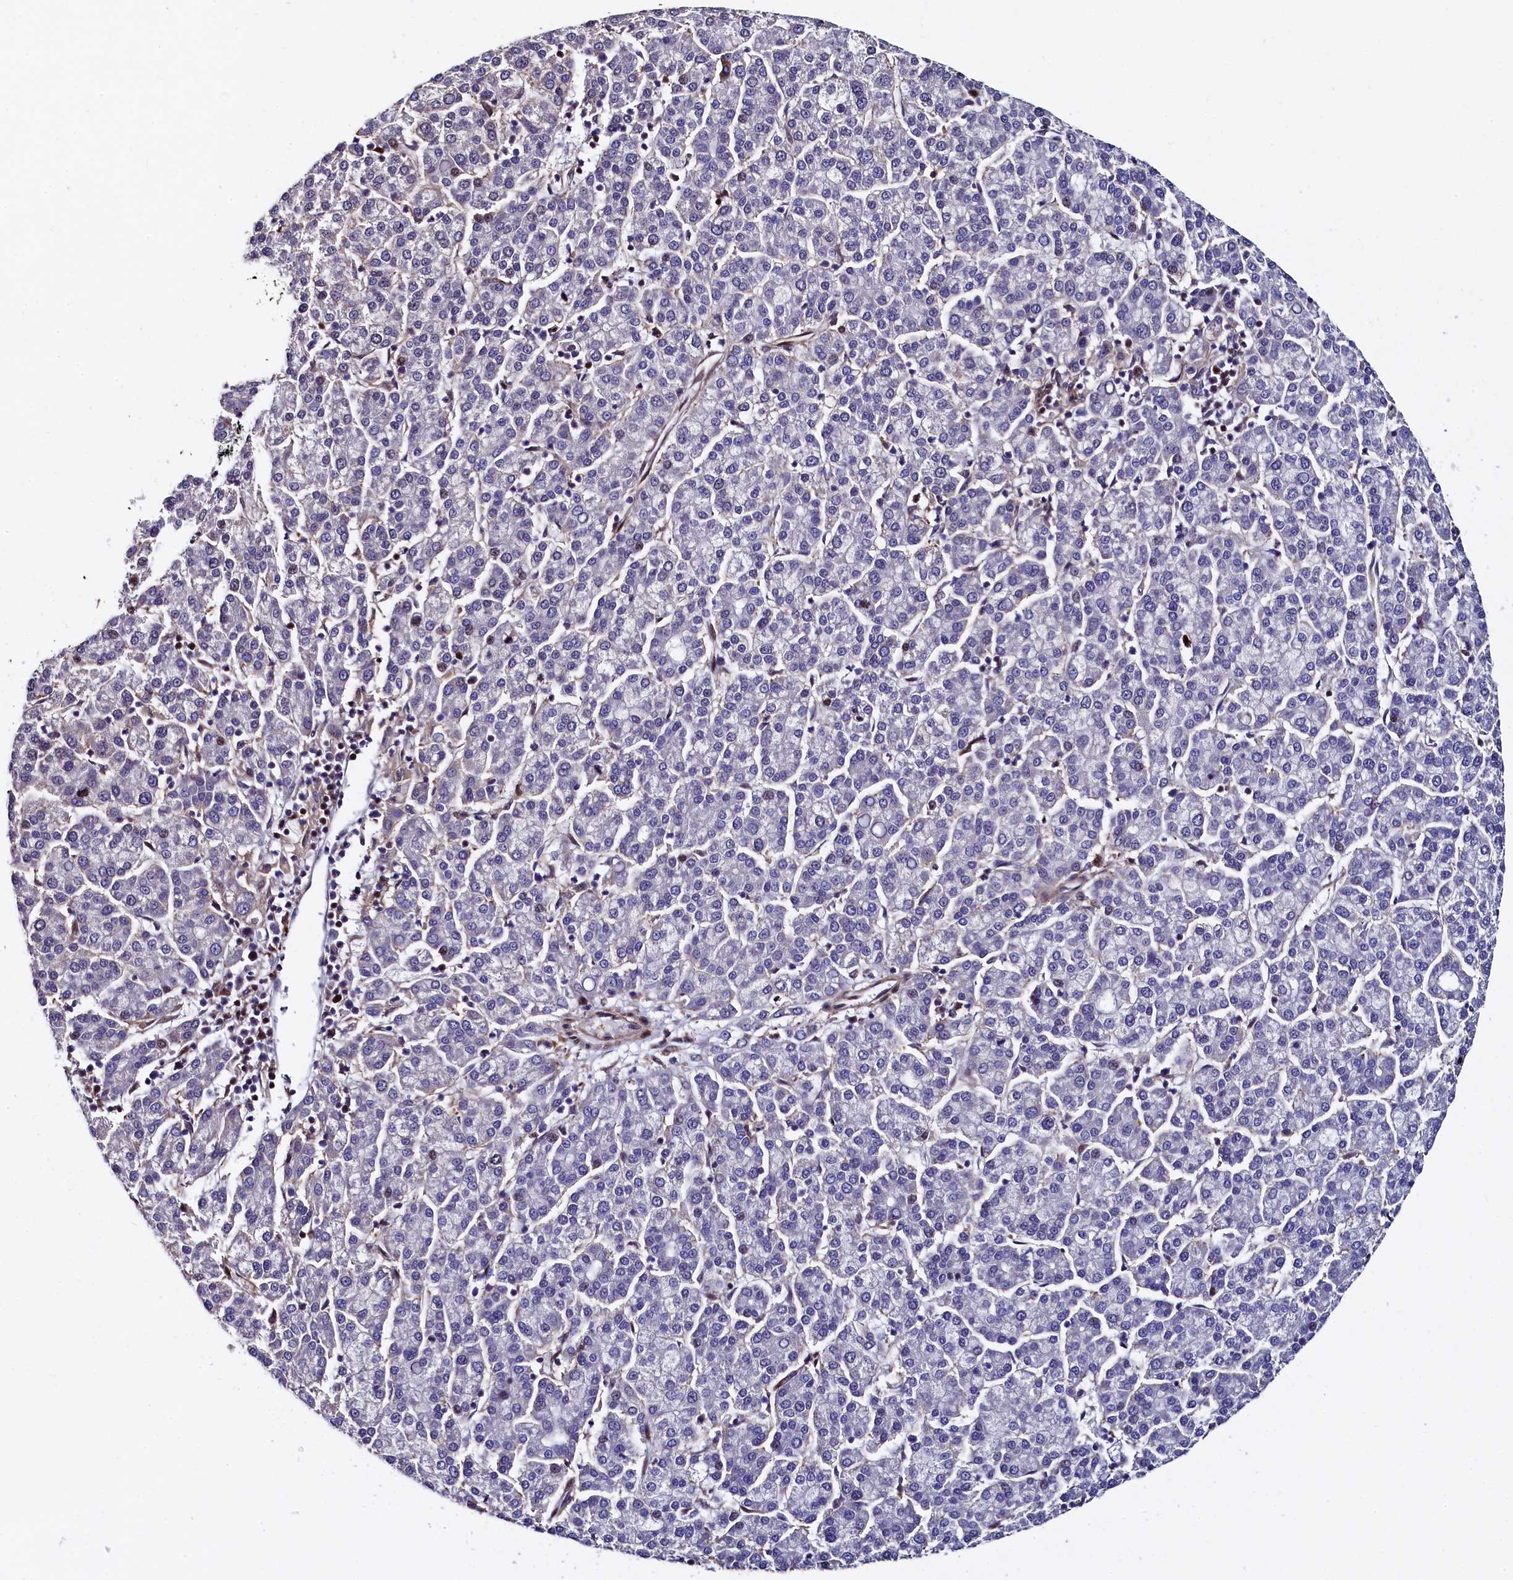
{"staining": {"intensity": "negative", "quantity": "none", "location": "none"}, "tissue": "liver cancer", "cell_type": "Tumor cells", "image_type": "cancer", "snomed": [{"axis": "morphology", "description": "Carcinoma, Hepatocellular, NOS"}, {"axis": "topography", "description": "Liver"}], "caption": "Immunohistochemistry image of neoplastic tissue: human hepatocellular carcinoma (liver) stained with DAB exhibits no significant protein staining in tumor cells.", "gene": "TGDS", "patient": {"sex": "female", "age": 58}}